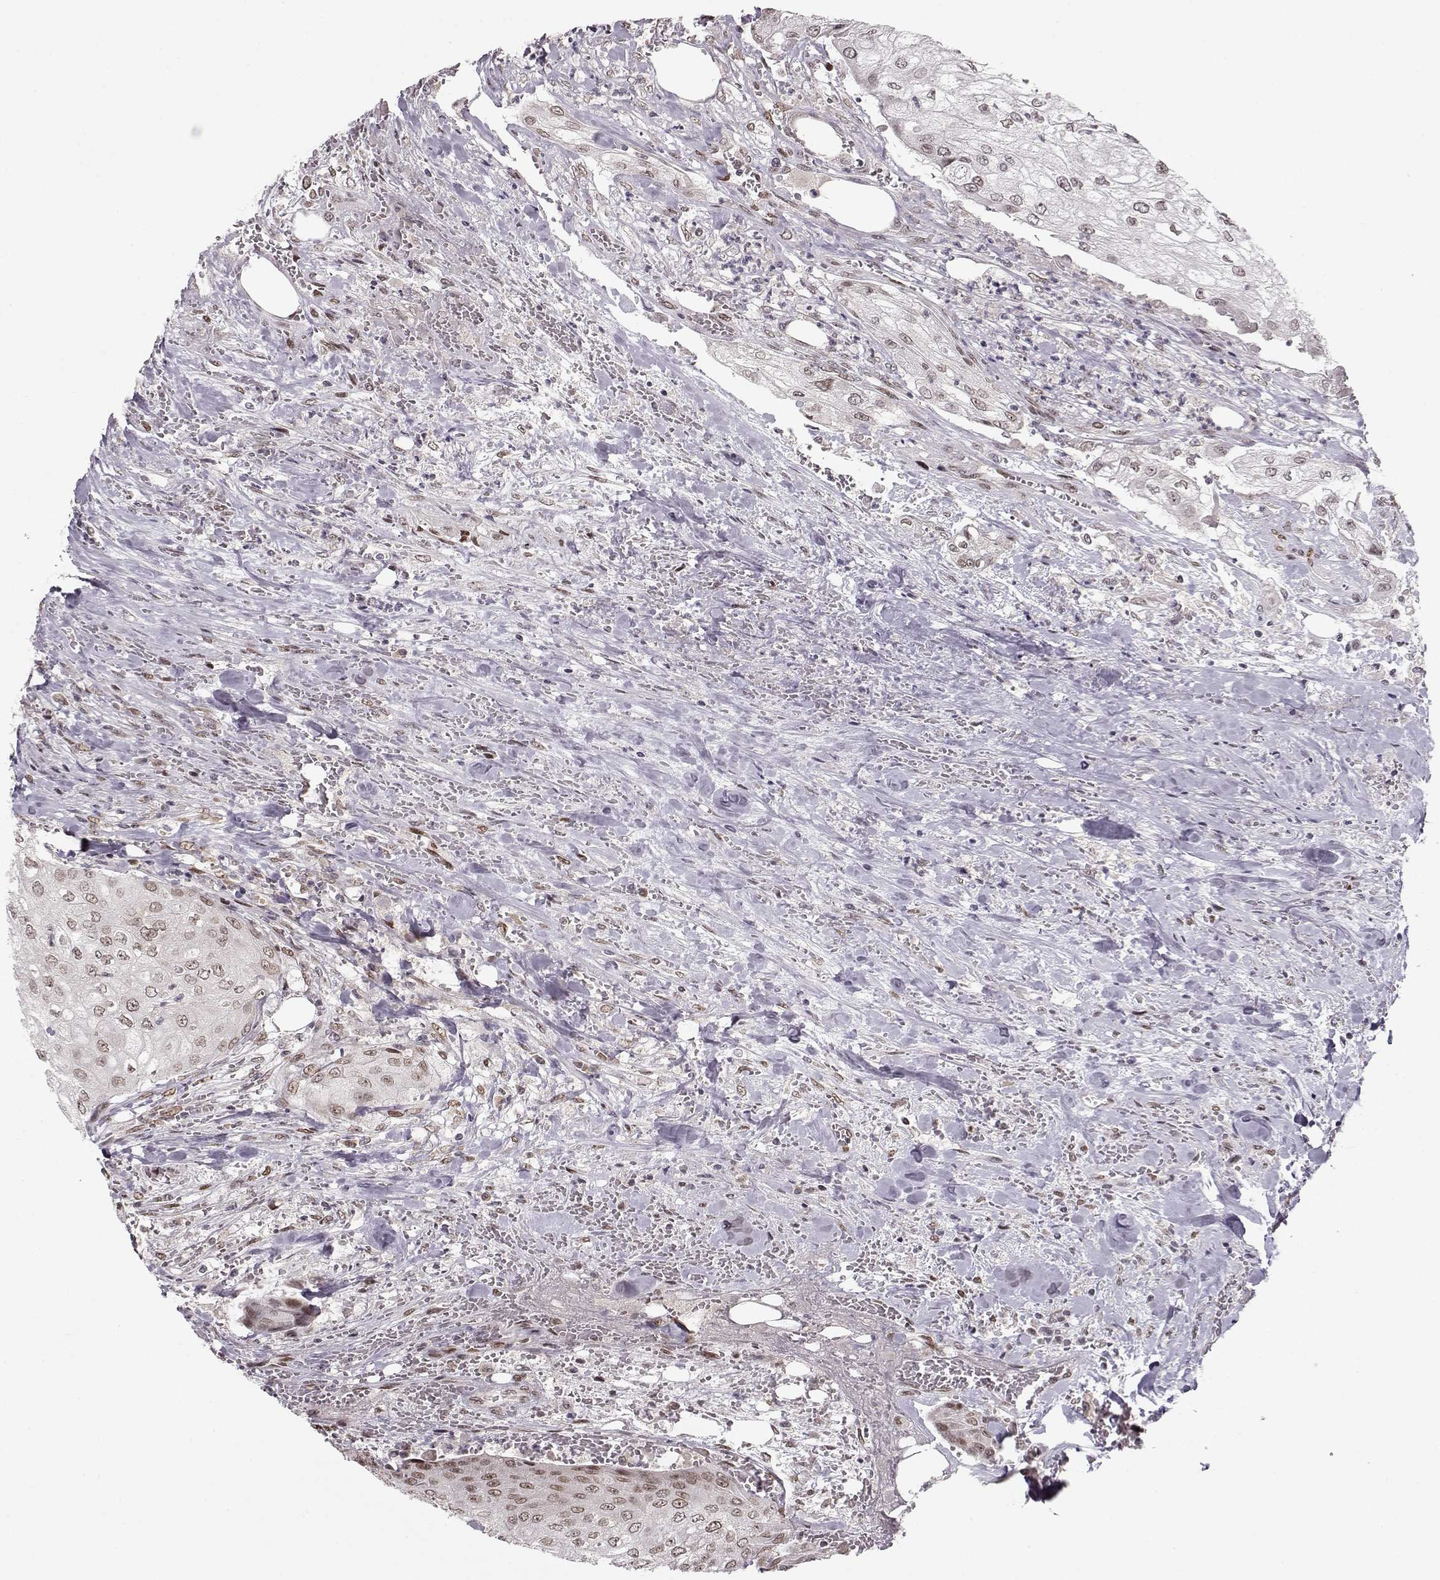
{"staining": {"intensity": "negative", "quantity": "none", "location": "none"}, "tissue": "urothelial cancer", "cell_type": "Tumor cells", "image_type": "cancer", "snomed": [{"axis": "morphology", "description": "Urothelial carcinoma, High grade"}, {"axis": "topography", "description": "Urinary bladder"}], "caption": "Micrograph shows no protein staining in tumor cells of urothelial cancer tissue. (DAB immunohistochemistry visualized using brightfield microscopy, high magnification).", "gene": "RAI1", "patient": {"sex": "male", "age": 62}}